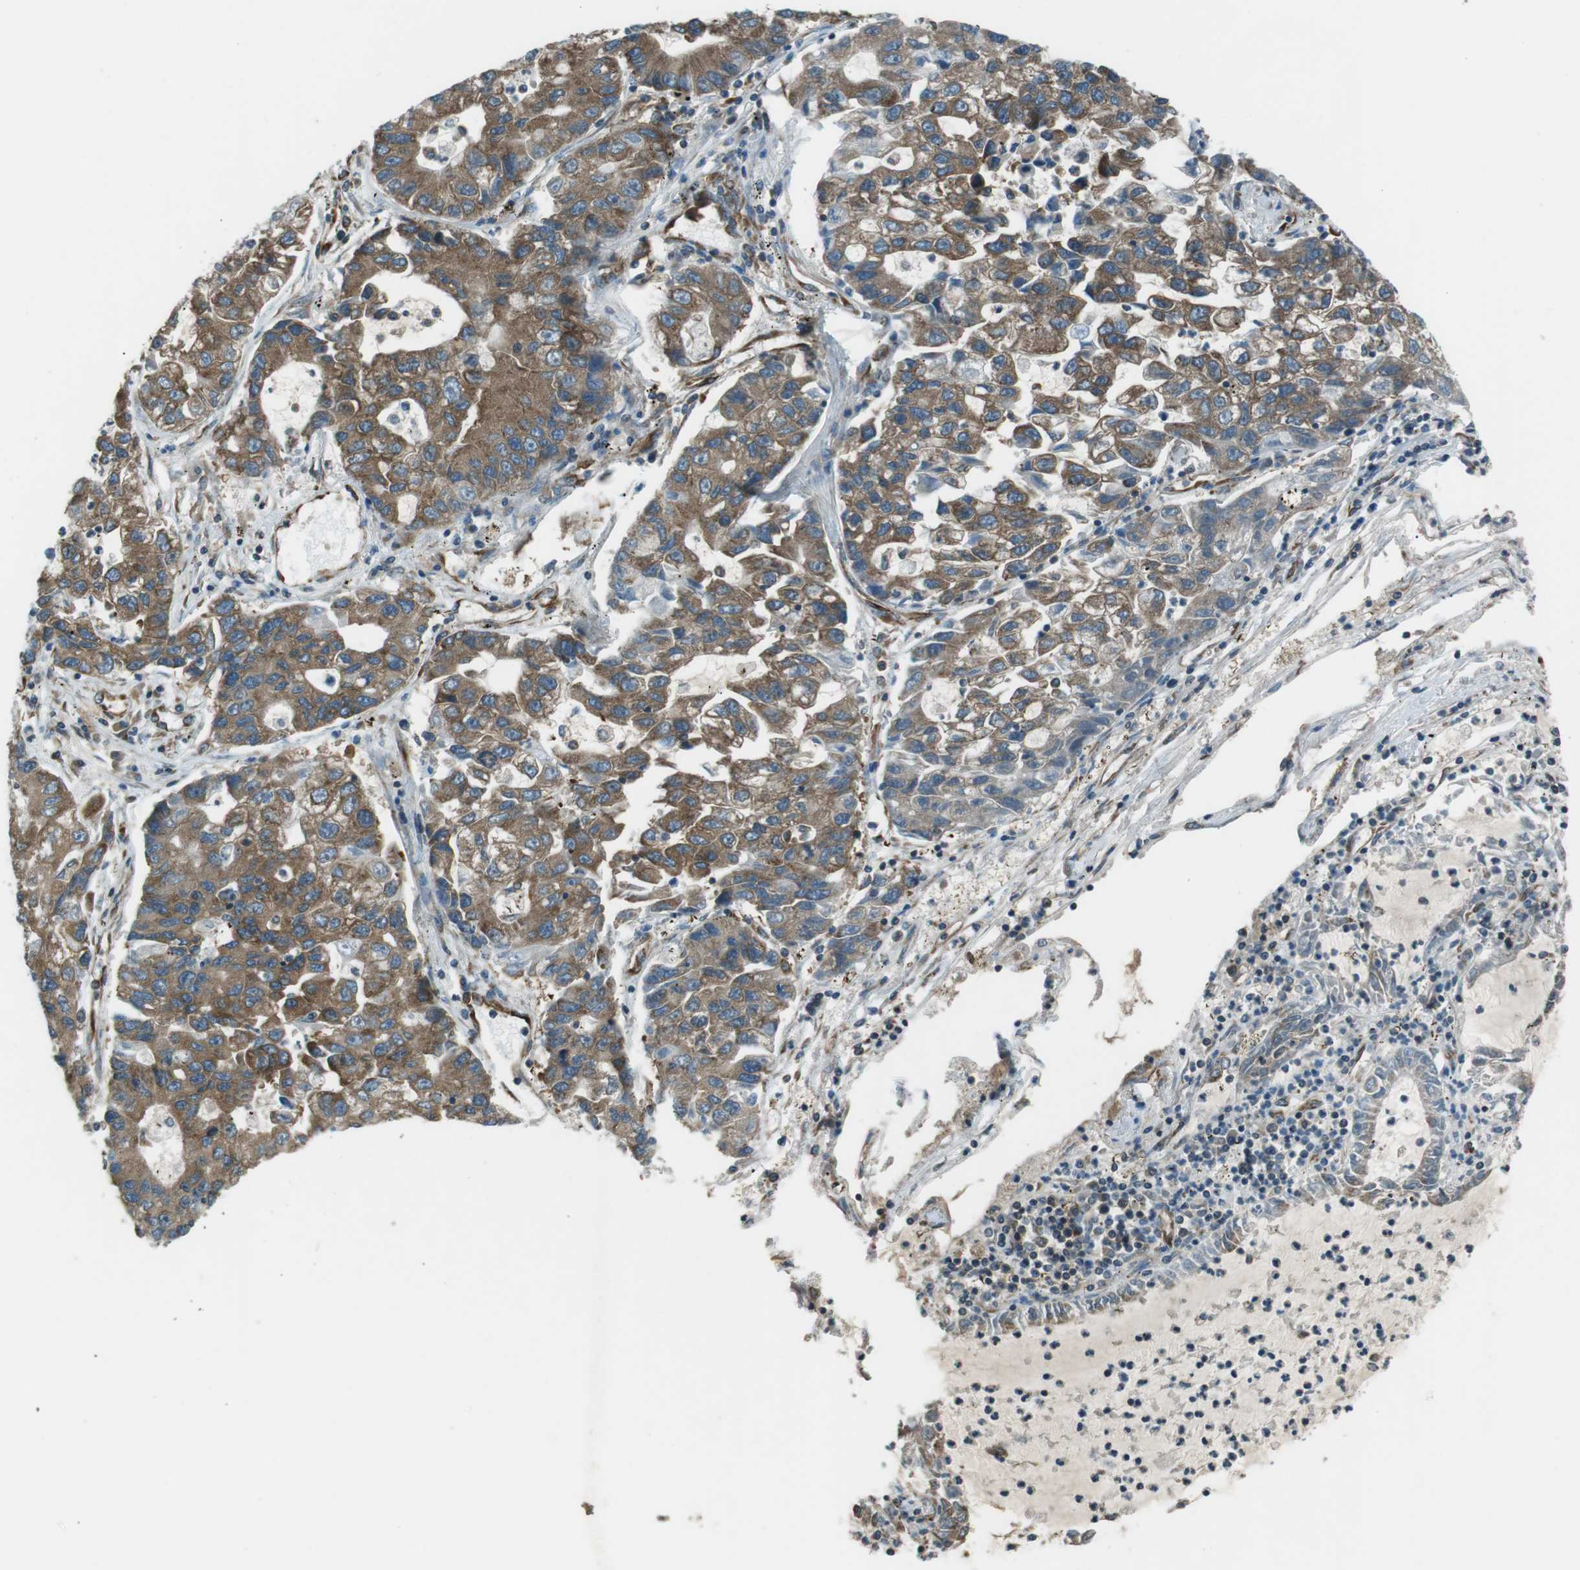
{"staining": {"intensity": "moderate", "quantity": ">75%", "location": "cytoplasmic/membranous"}, "tissue": "lung cancer", "cell_type": "Tumor cells", "image_type": "cancer", "snomed": [{"axis": "morphology", "description": "Adenocarcinoma, NOS"}, {"axis": "topography", "description": "Lung"}], "caption": "Immunohistochemistry (DAB (3,3'-diaminobenzidine)) staining of human lung cancer (adenocarcinoma) displays moderate cytoplasmic/membranous protein positivity in about >75% of tumor cells.", "gene": "KTN1", "patient": {"sex": "female", "age": 51}}